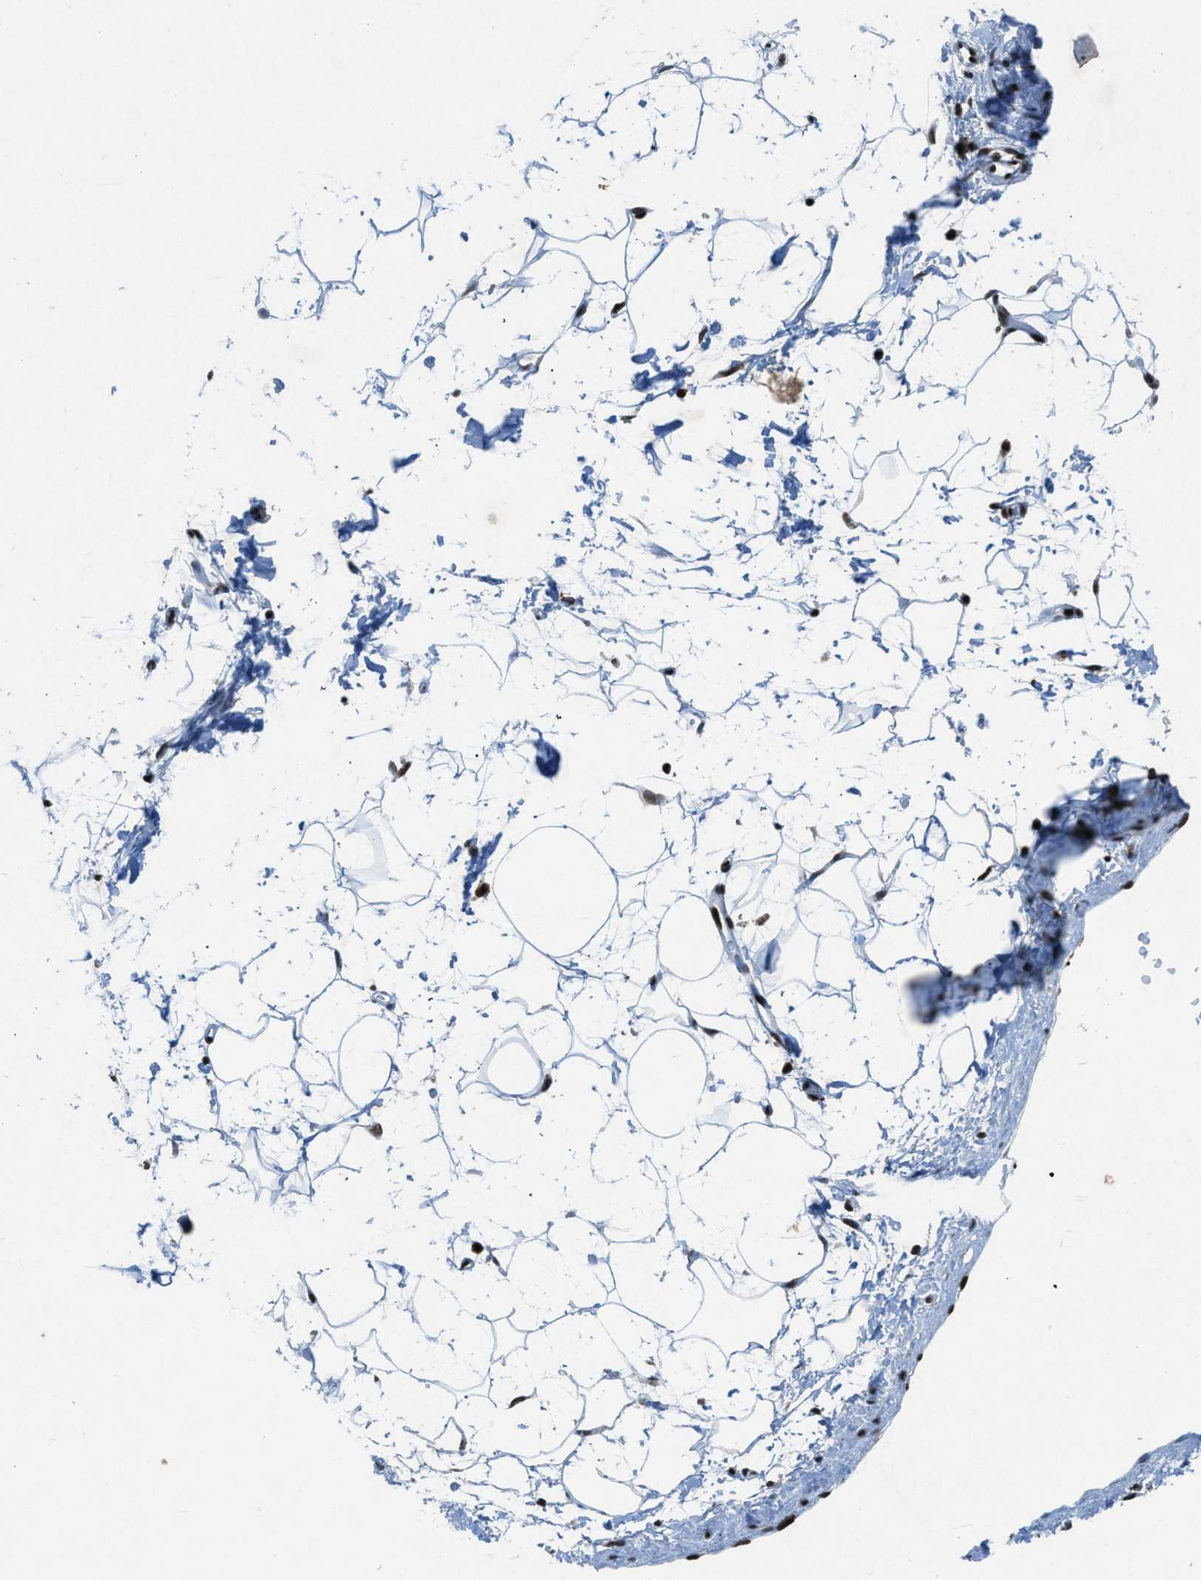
{"staining": {"intensity": "strong", "quantity": ">75%", "location": "nuclear"}, "tissue": "adipose tissue", "cell_type": "Adipocytes", "image_type": "normal", "snomed": [{"axis": "morphology", "description": "Normal tissue, NOS"}, {"axis": "topography", "description": "Soft tissue"}], "caption": "The image demonstrates staining of benign adipose tissue, revealing strong nuclear protein expression (brown color) within adipocytes. (brown staining indicates protein expression, while blue staining denotes nuclei).", "gene": "NXF1", "patient": {"sex": "male", "age": 72}}